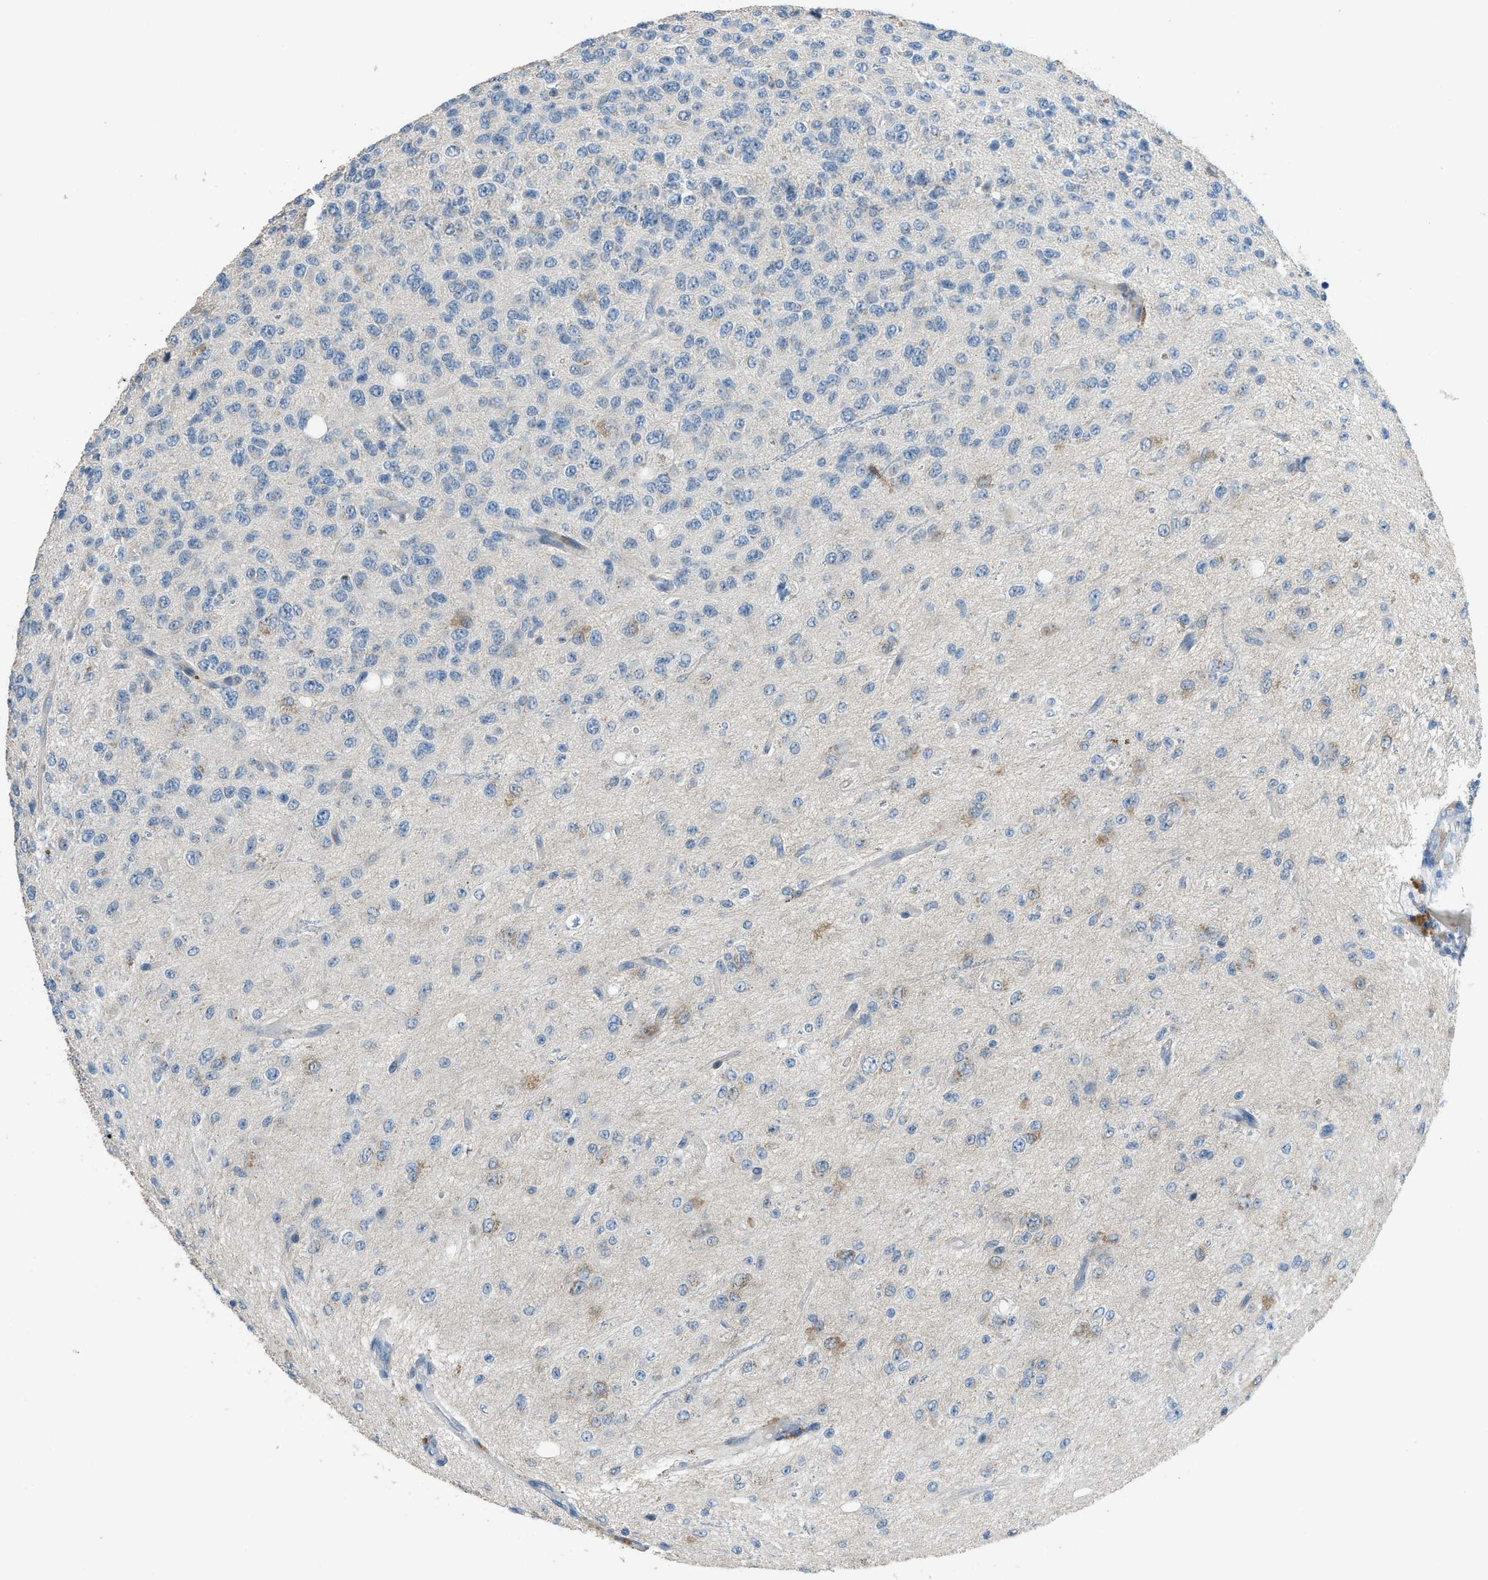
{"staining": {"intensity": "weak", "quantity": "<25%", "location": "cytoplasmic/membranous"}, "tissue": "glioma", "cell_type": "Tumor cells", "image_type": "cancer", "snomed": [{"axis": "morphology", "description": "Glioma, malignant, High grade"}, {"axis": "topography", "description": "pancreas cauda"}], "caption": "Glioma was stained to show a protein in brown. There is no significant staining in tumor cells.", "gene": "TIMD4", "patient": {"sex": "male", "age": 60}}